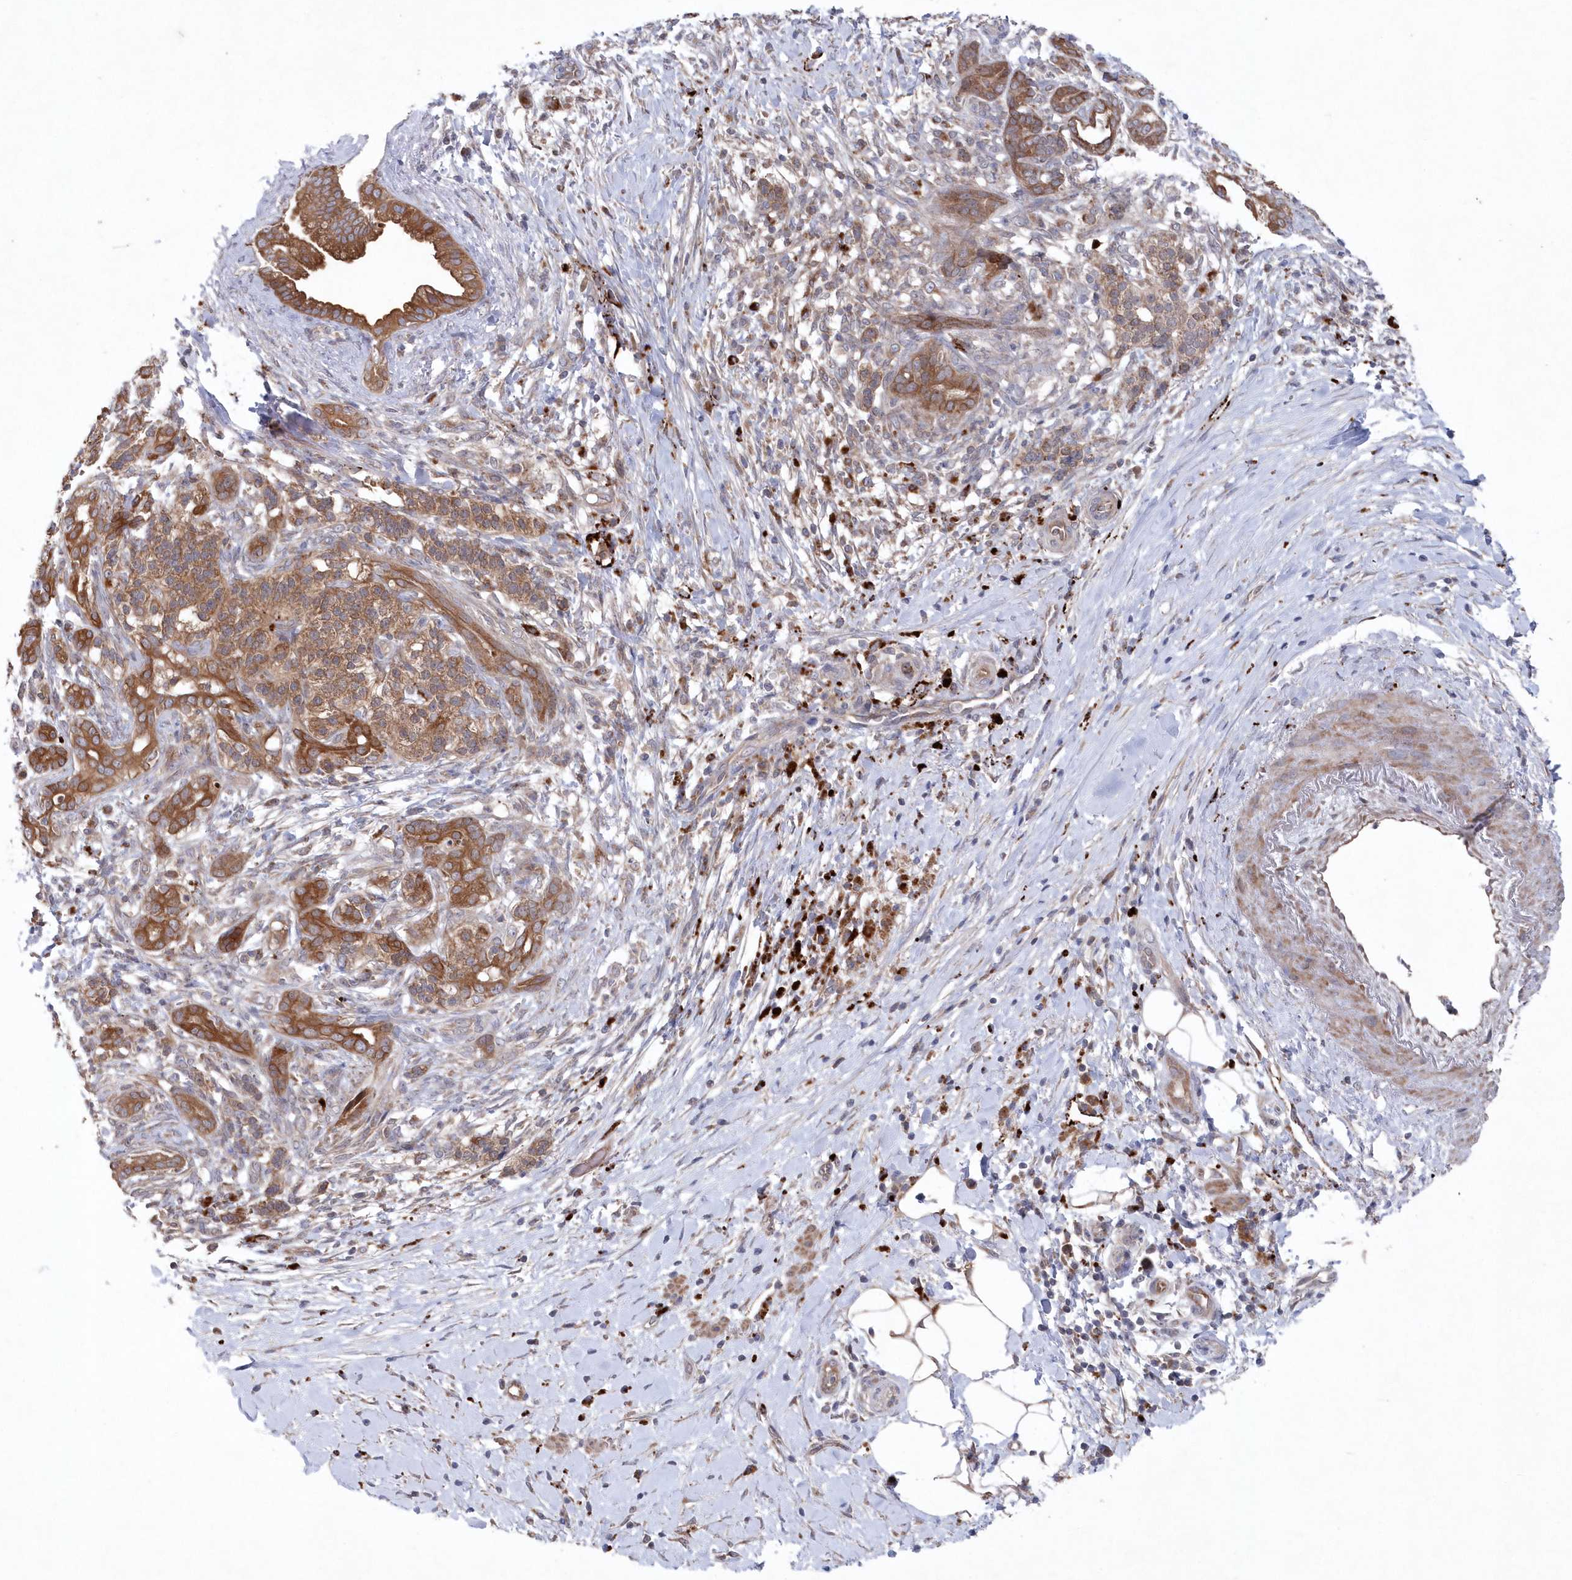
{"staining": {"intensity": "moderate", "quantity": ">75%", "location": "cytoplasmic/membranous"}, "tissue": "pancreatic cancer", "cell_type": "Tumor cells", "image_type": "cancer", "snomed": [{"axis": "morphology", "description": "Adenocarcinoma, NOS"}, {"axis": "topography", "description": "Pancreas"}], "caption": "Pancreatic cancer stained for a protein shows moderate cytoplasmic/membranous positivity in tumor cells. The staining is performed using DAB (3,3'-diaminobenzidine) brown chromogen to label protein expression. The nuclei are counter-stained blue using hematoxylin.", "gene": "ASNSD1", "patient": {"sex": "male", "age": 58}}